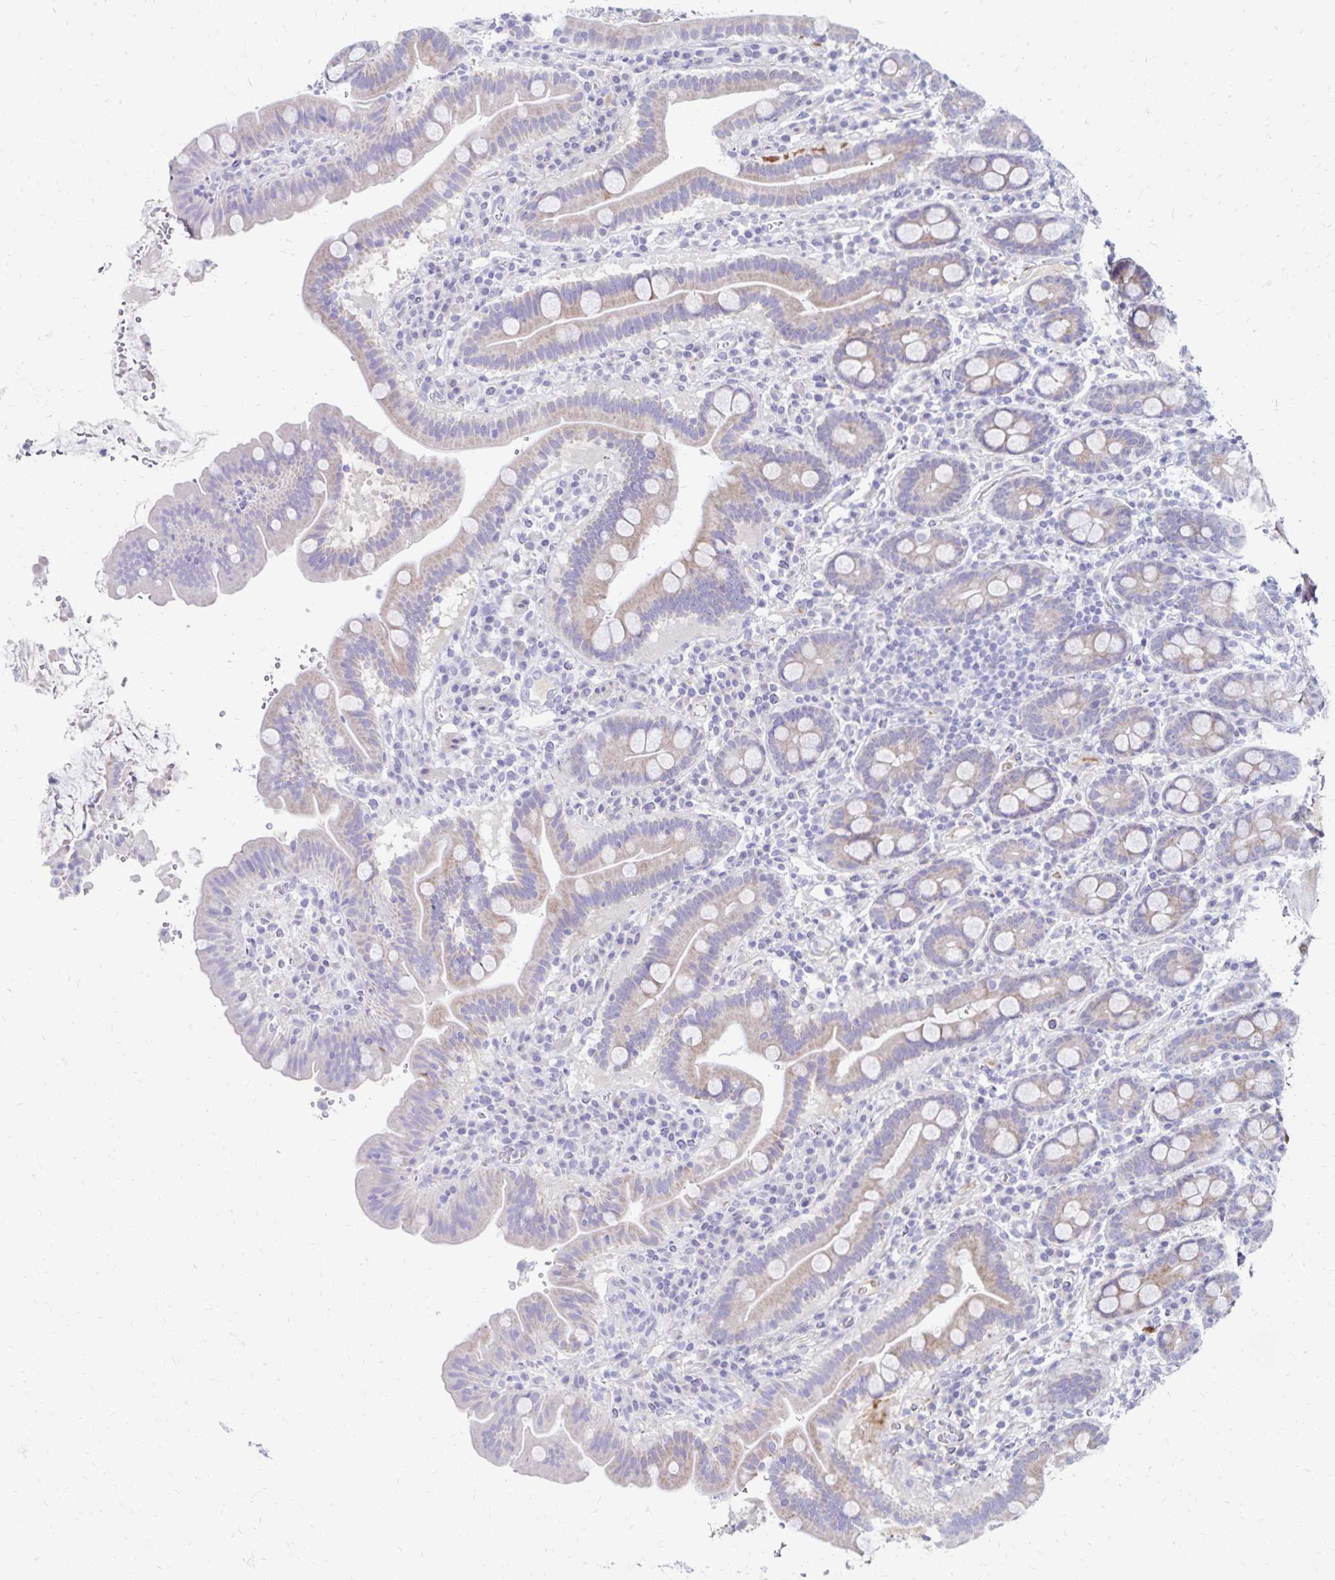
{"staining": {"intensity": "weak", "quantity": "25%-75%", "location": "cytoplasmic/membranous"}, "tissue": "small intestine", "cell_type": "Glandular cells", "image_type": "normal", "snomed": [{"axis": "morphology", "description": "Normal tissue, NOS"}, {"axis": "topography", "description": "Small intestine"}], "caption": "An immunohistochemistry (IHC) image of unremarkable tissue is shown. Protein staining in brown highlights weak cytoplasmic/membranous positivity in small intestine within glandular cells.", "gene": "NECAP1", "patient": {"sex": "male", "age": 26}}